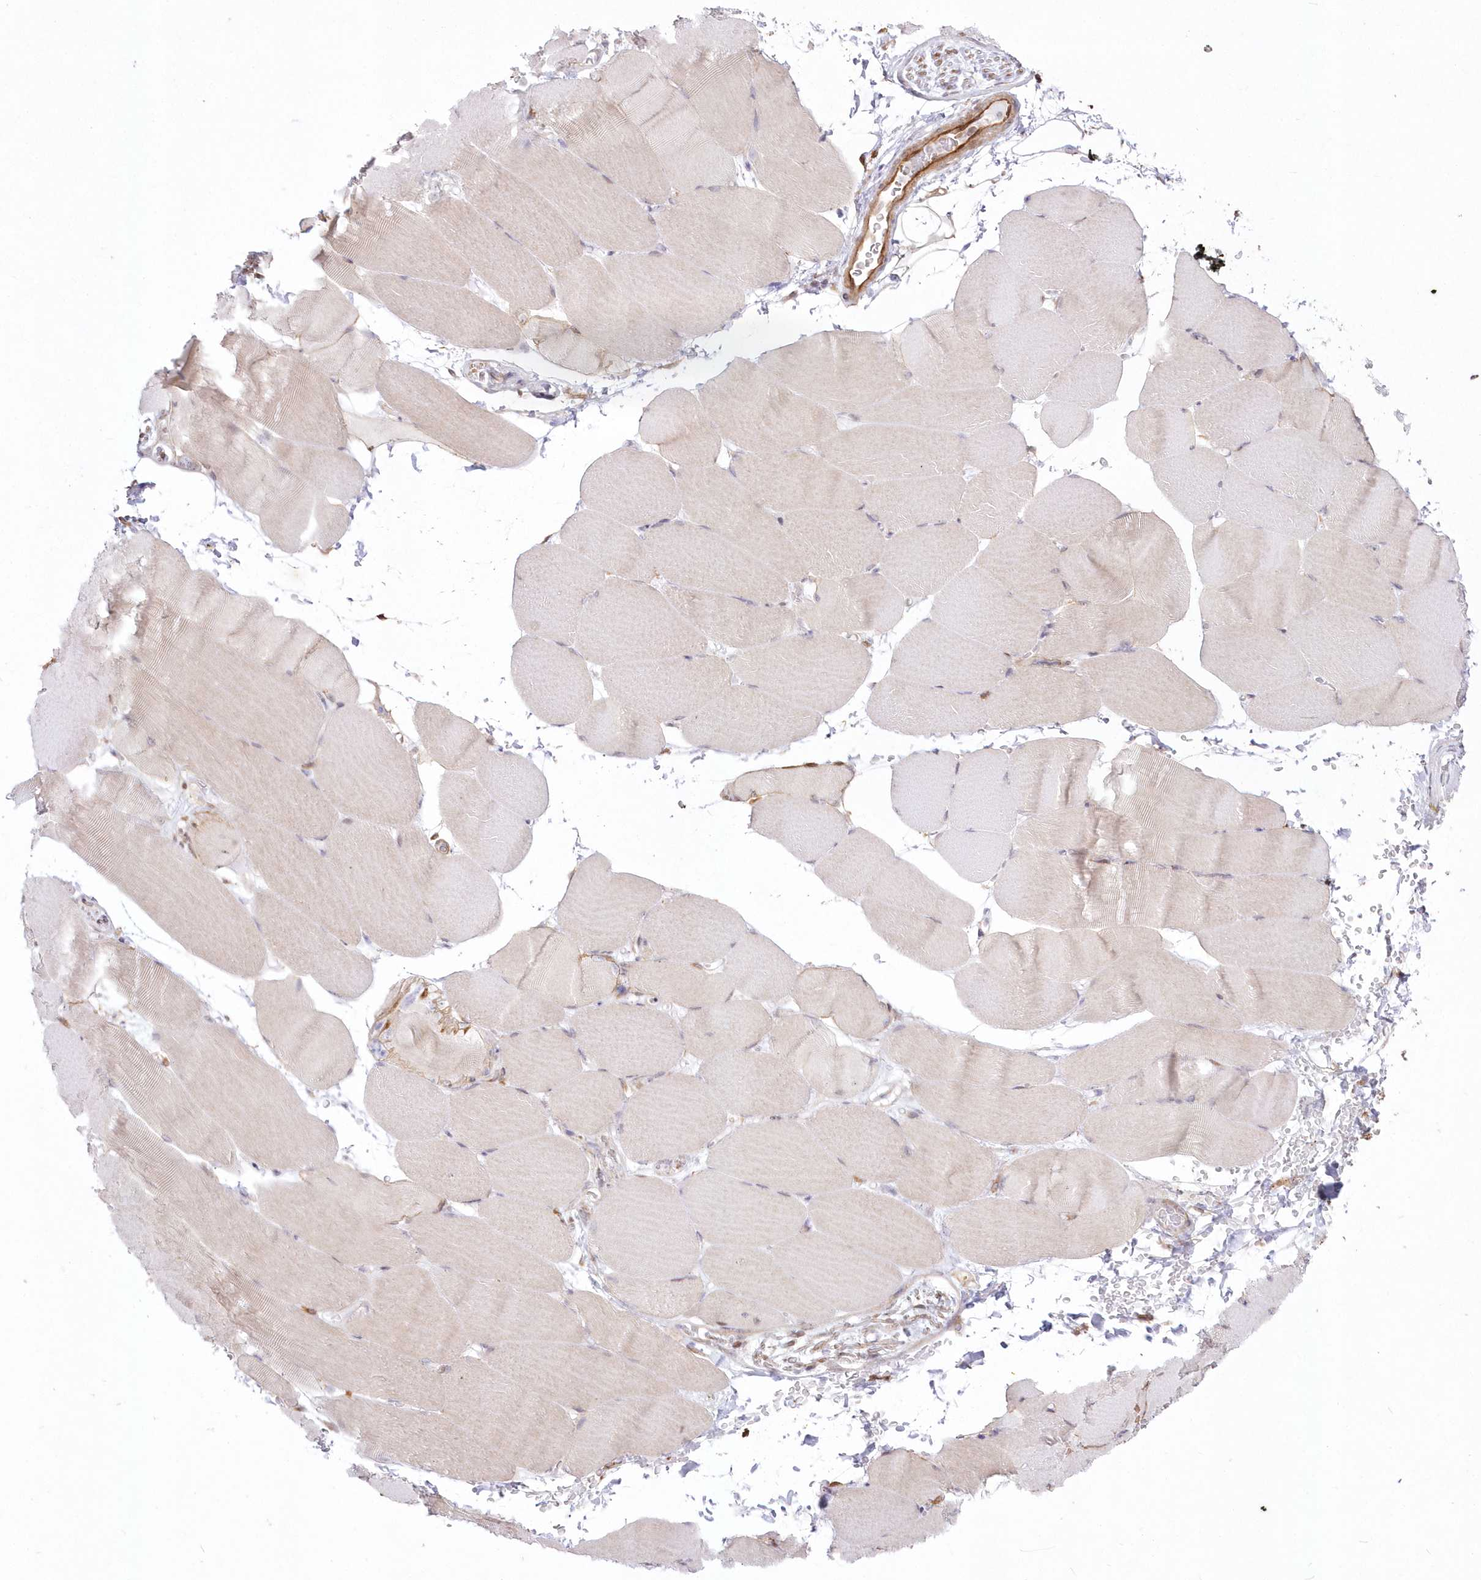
{"staining": {"intensity": "weak", "quantity": "<25%", "location": "cytoplasmic/membranous"}, "tissue": "skeletal muscle", "cell_type": "Myocytes", "image_type": "normal", "snomed": [{"axis": "morphology", "description": "Normal tissue, NOS"}, {"axis": "topography", "description": "Skeletal muscle"}, {"axis": "topography", "description": "Parathyroid gland"}], "caption": "Myocytes show no significant positivity in unremarkable skeletal muscle. (Brightfield microscopy of DAB immunohistochemistry at high magnification).", "gene": "SH3PXD2B", "patient": {"sex": "female", "age": 37}}